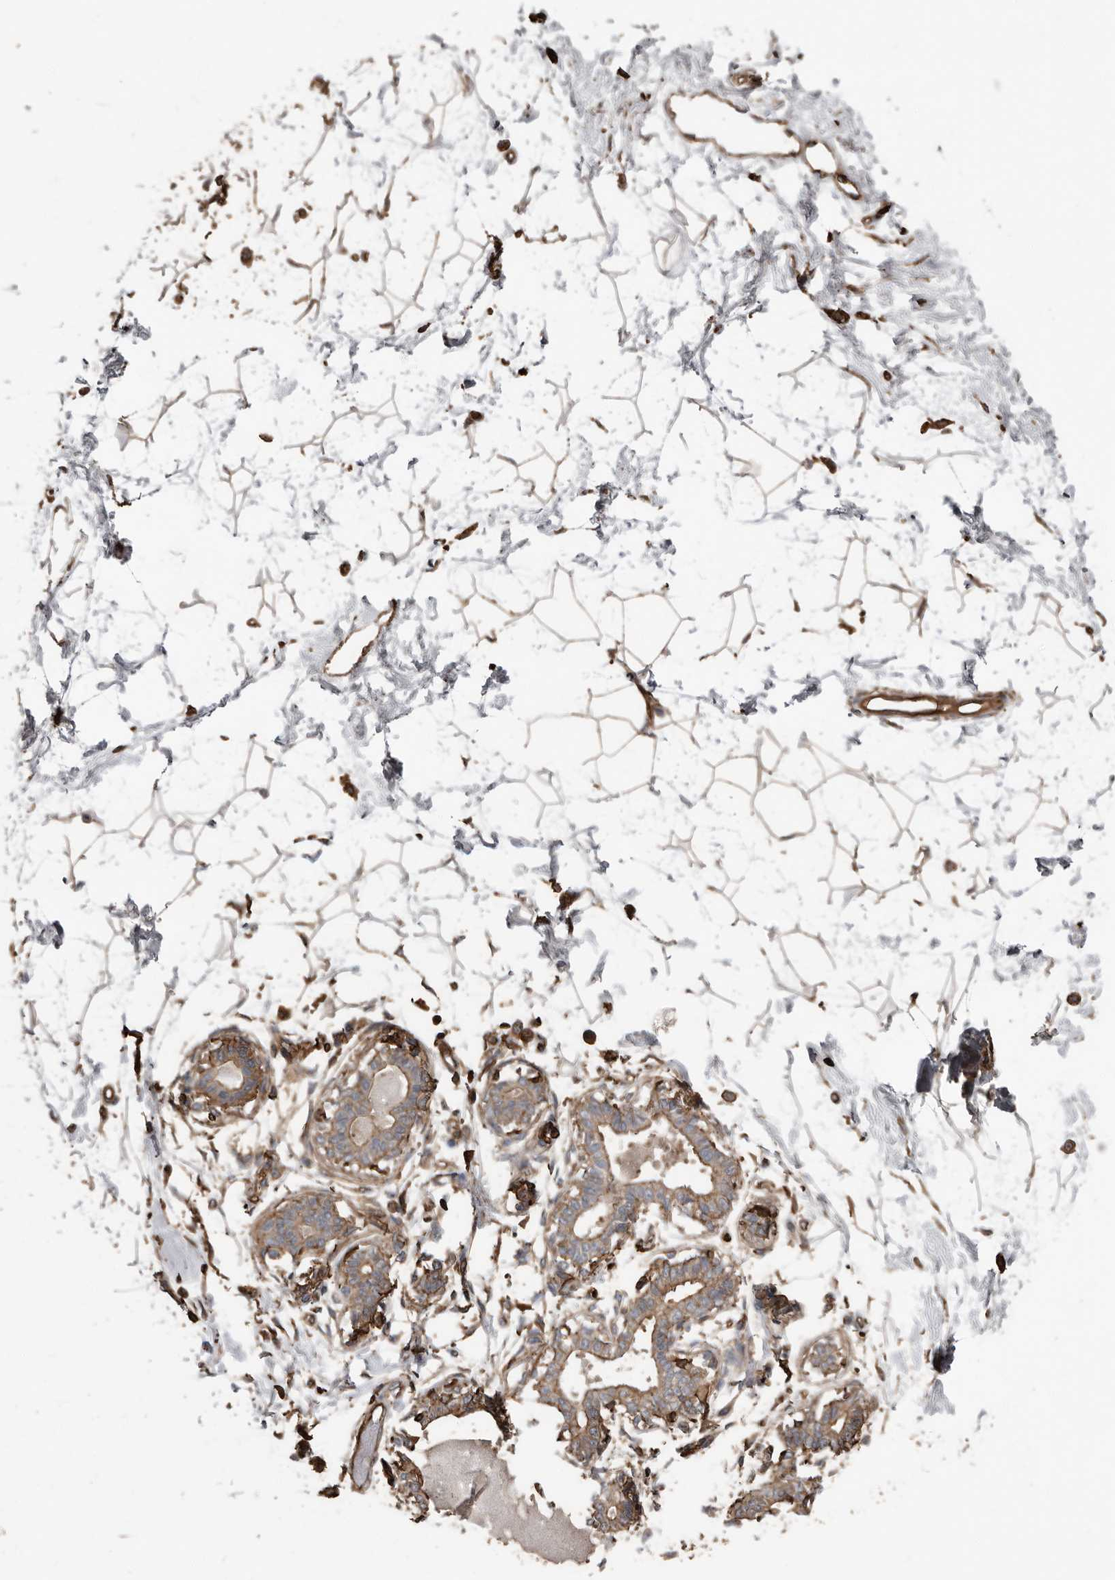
{"staining": {"intensity": "moderate", "quantity": ">75%", "location": "cytoplasmic/membranous"}, "tissue": "breast", "cell_type": "Adipocytes", "image_type": "normal", "snomed": [{"axis": "morphology", "description": "Normal tissue, NOS"}, {"axis": "topography", "description": "Breast"}], "caption": "A brown stain labels moderate cytoplasmic/membranous positivity of a protein in adipocytes of benign breast.", "gene": "DENND6B", "patient": {"sex": "female", "age": 45}}